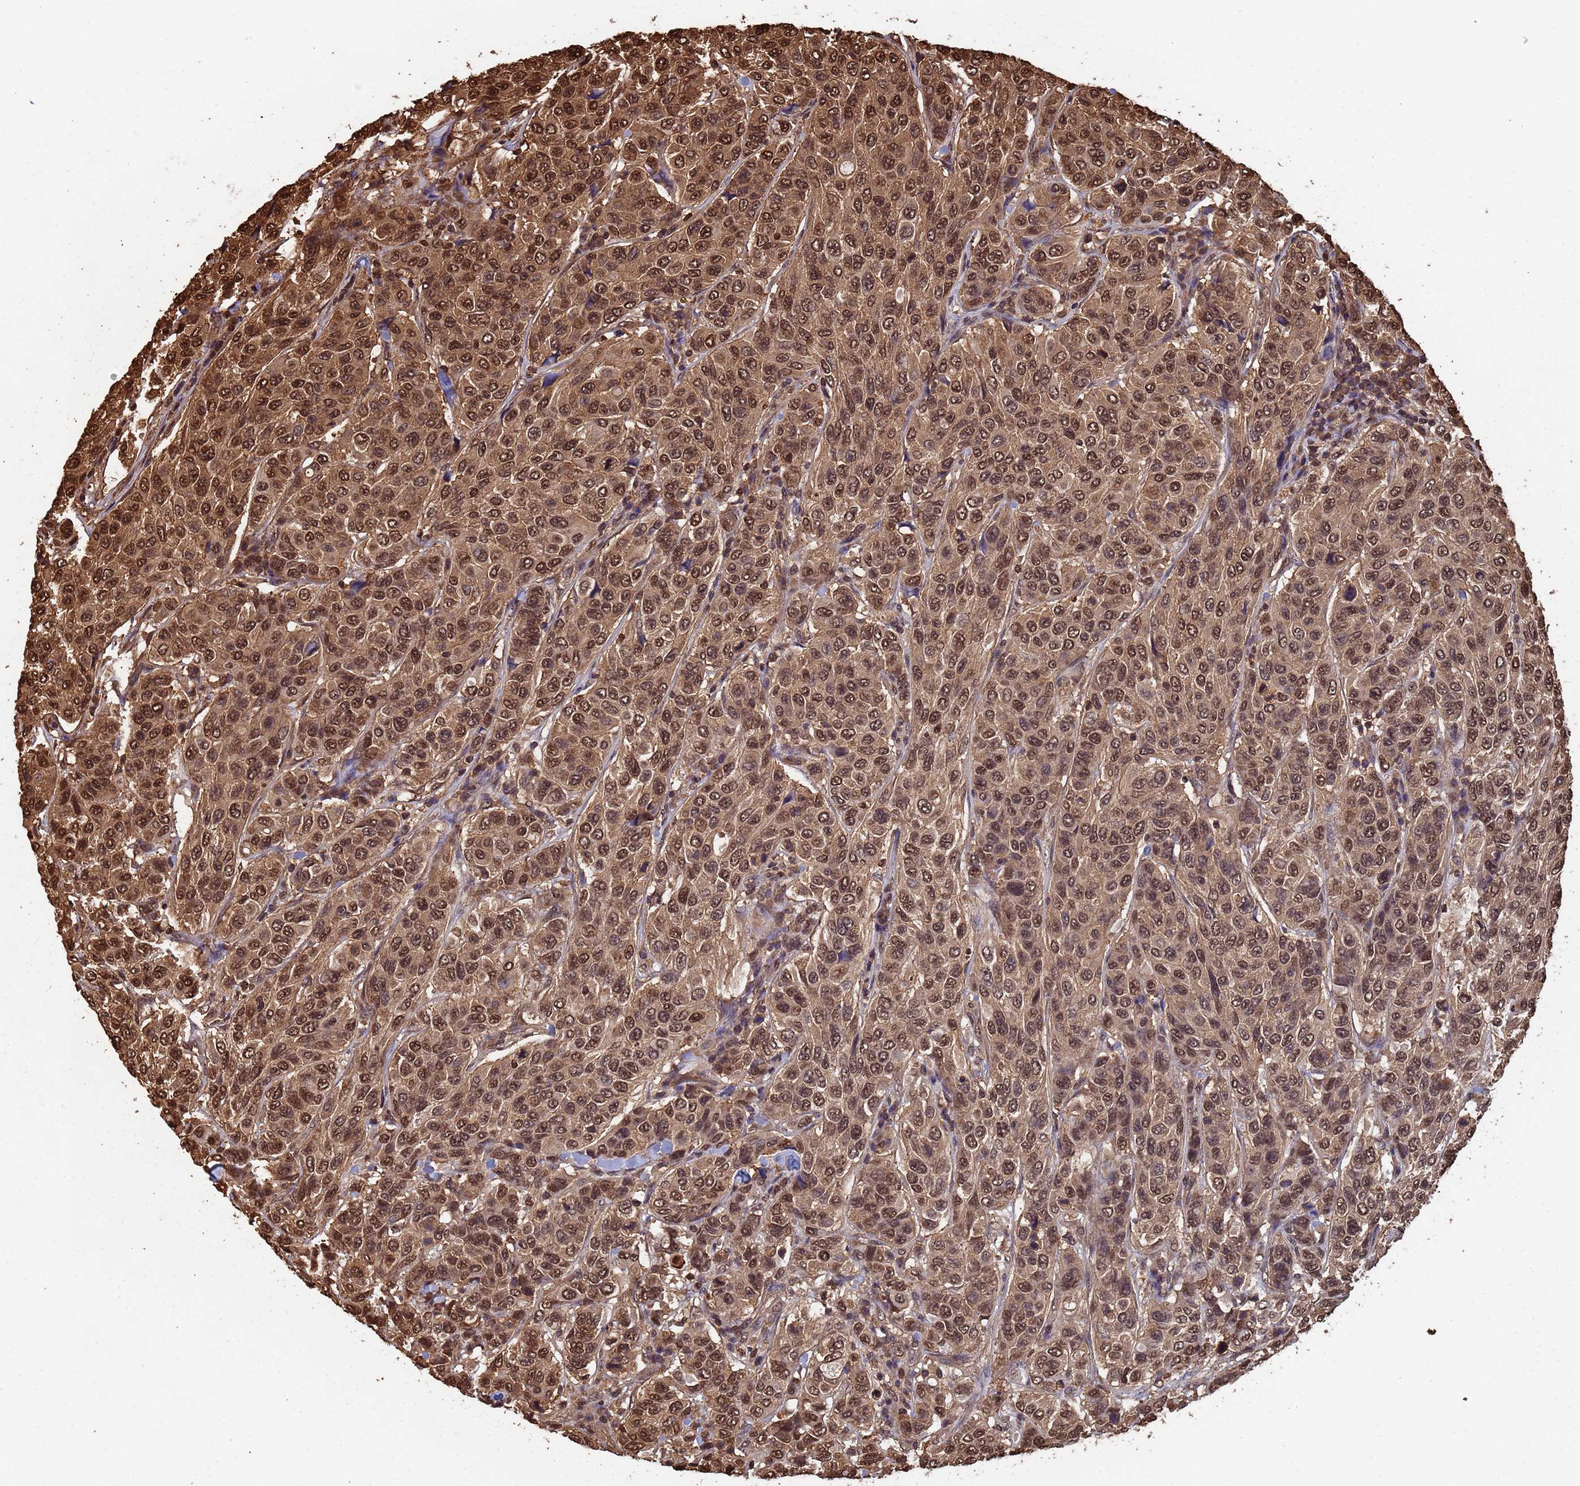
{"staining": {"intensity": "strong", "quantity": ">75%", "location": "cytoplasmic/membranous,nuclear"}, "tissue": "breast cancer", "cell_type": "Tumor cells", "image_type": "cancer", "snomed": [{"axis": "morphology", "description": "Duct carcinoma"}, {"axis": "topography", "description": "Breast"}], "caption": "Infiltrating ductal carcinoma (breast) tissue shows strong cytoplasmic/membranous and nuclear expression in about >75% of tumor cells, visualized by immunohistochemistry.", "gene": "SUMO4", "patient": {"sex": "female", "age": 55}}